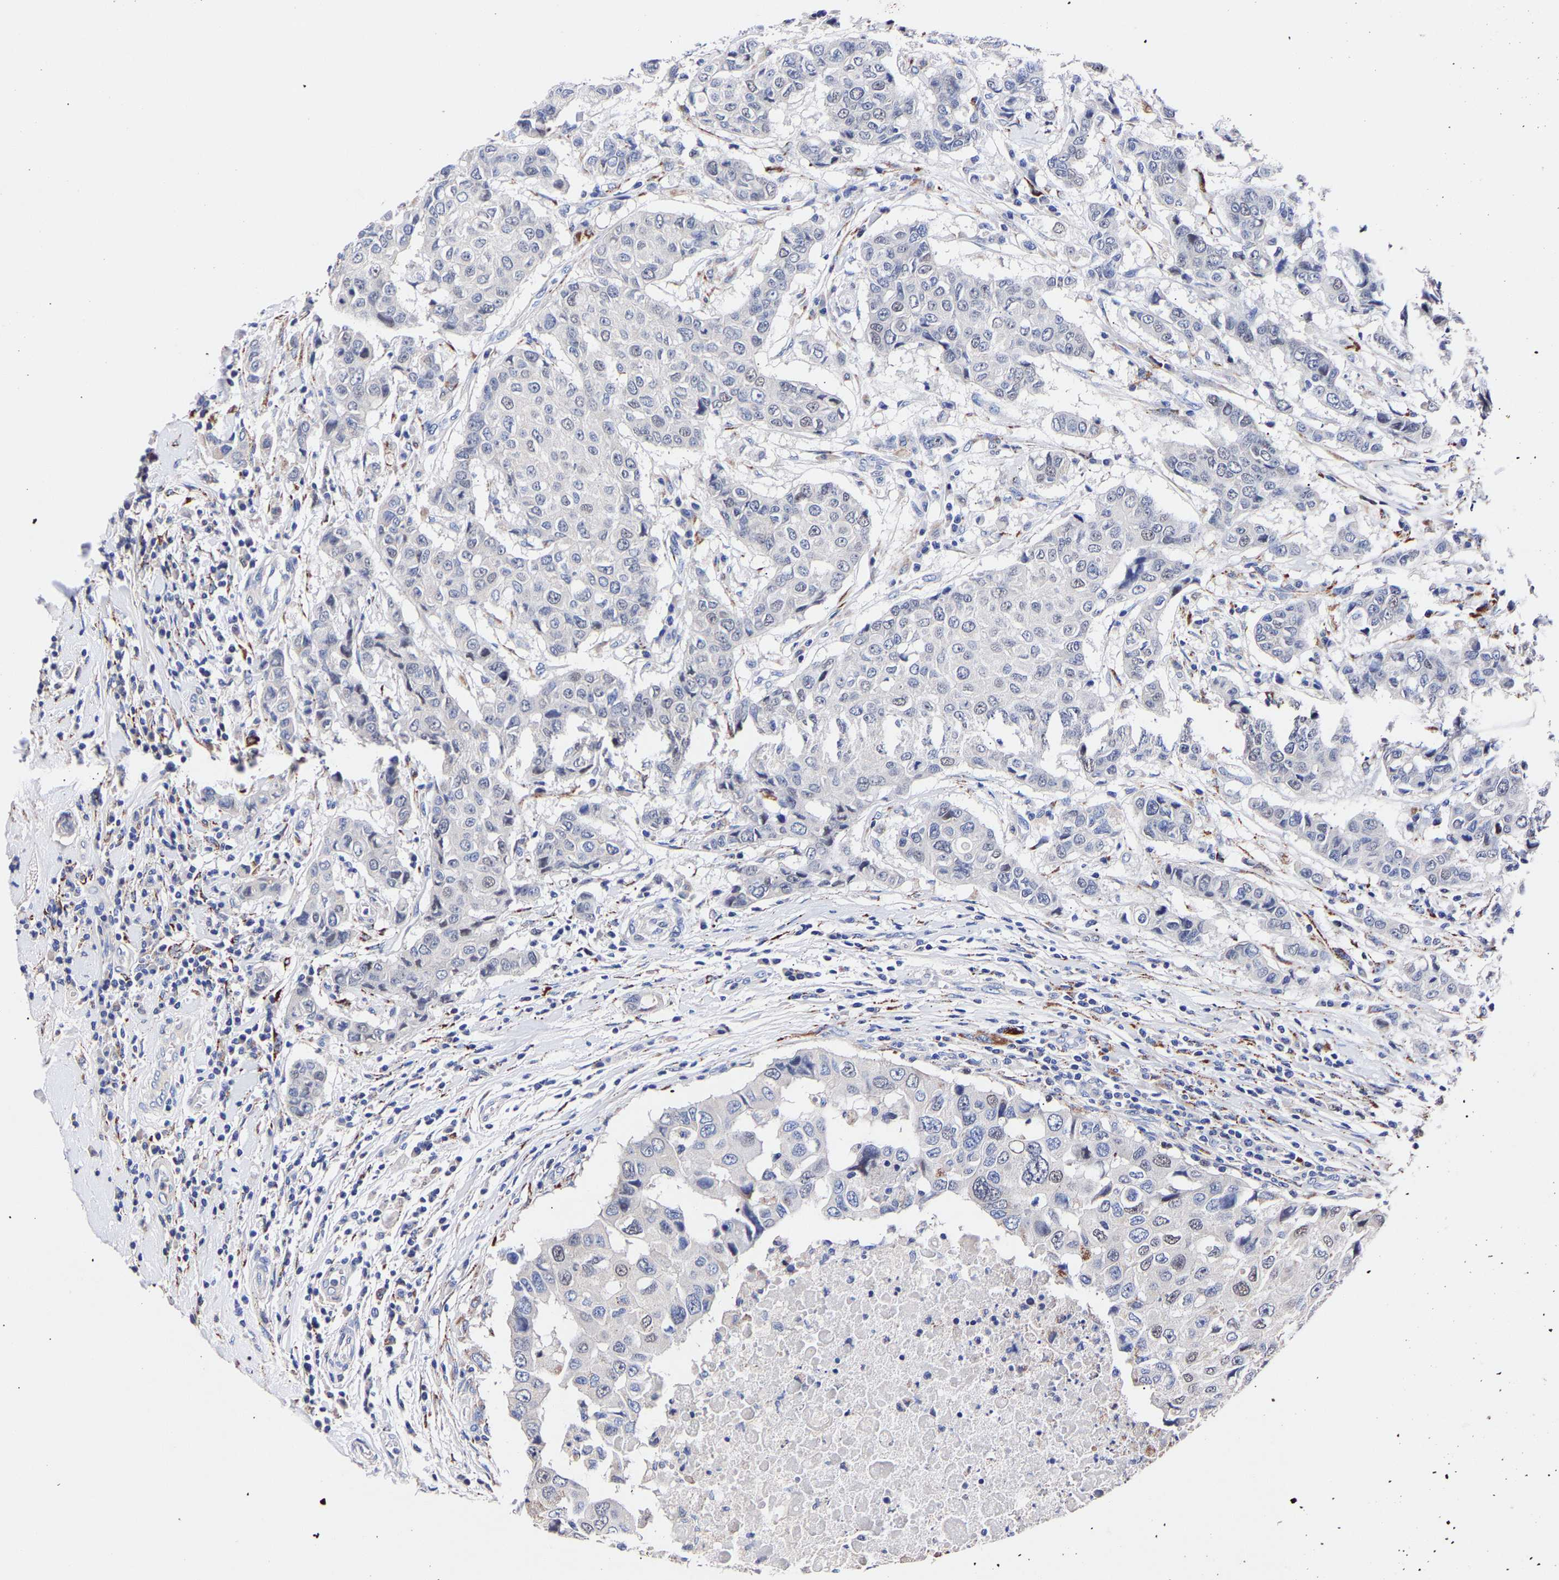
{"staining": {"intensity": "negative", "quantity": "none", "location": "none"}, "tissue": "breast cancer", "cell_type": "Tumor cells", "image_type": "cancer", "snomed": [{"axis": "morphology", "description": "Duct carcinoma"}, {"axis": "topography", "description": "Breast"}], "caption": "An image of human breast cancer (invasive ductal carcinoma) is negative for staining in tumor cells.", "gene": "SEM1", "patient": {"sex": "female", "age": 27}}